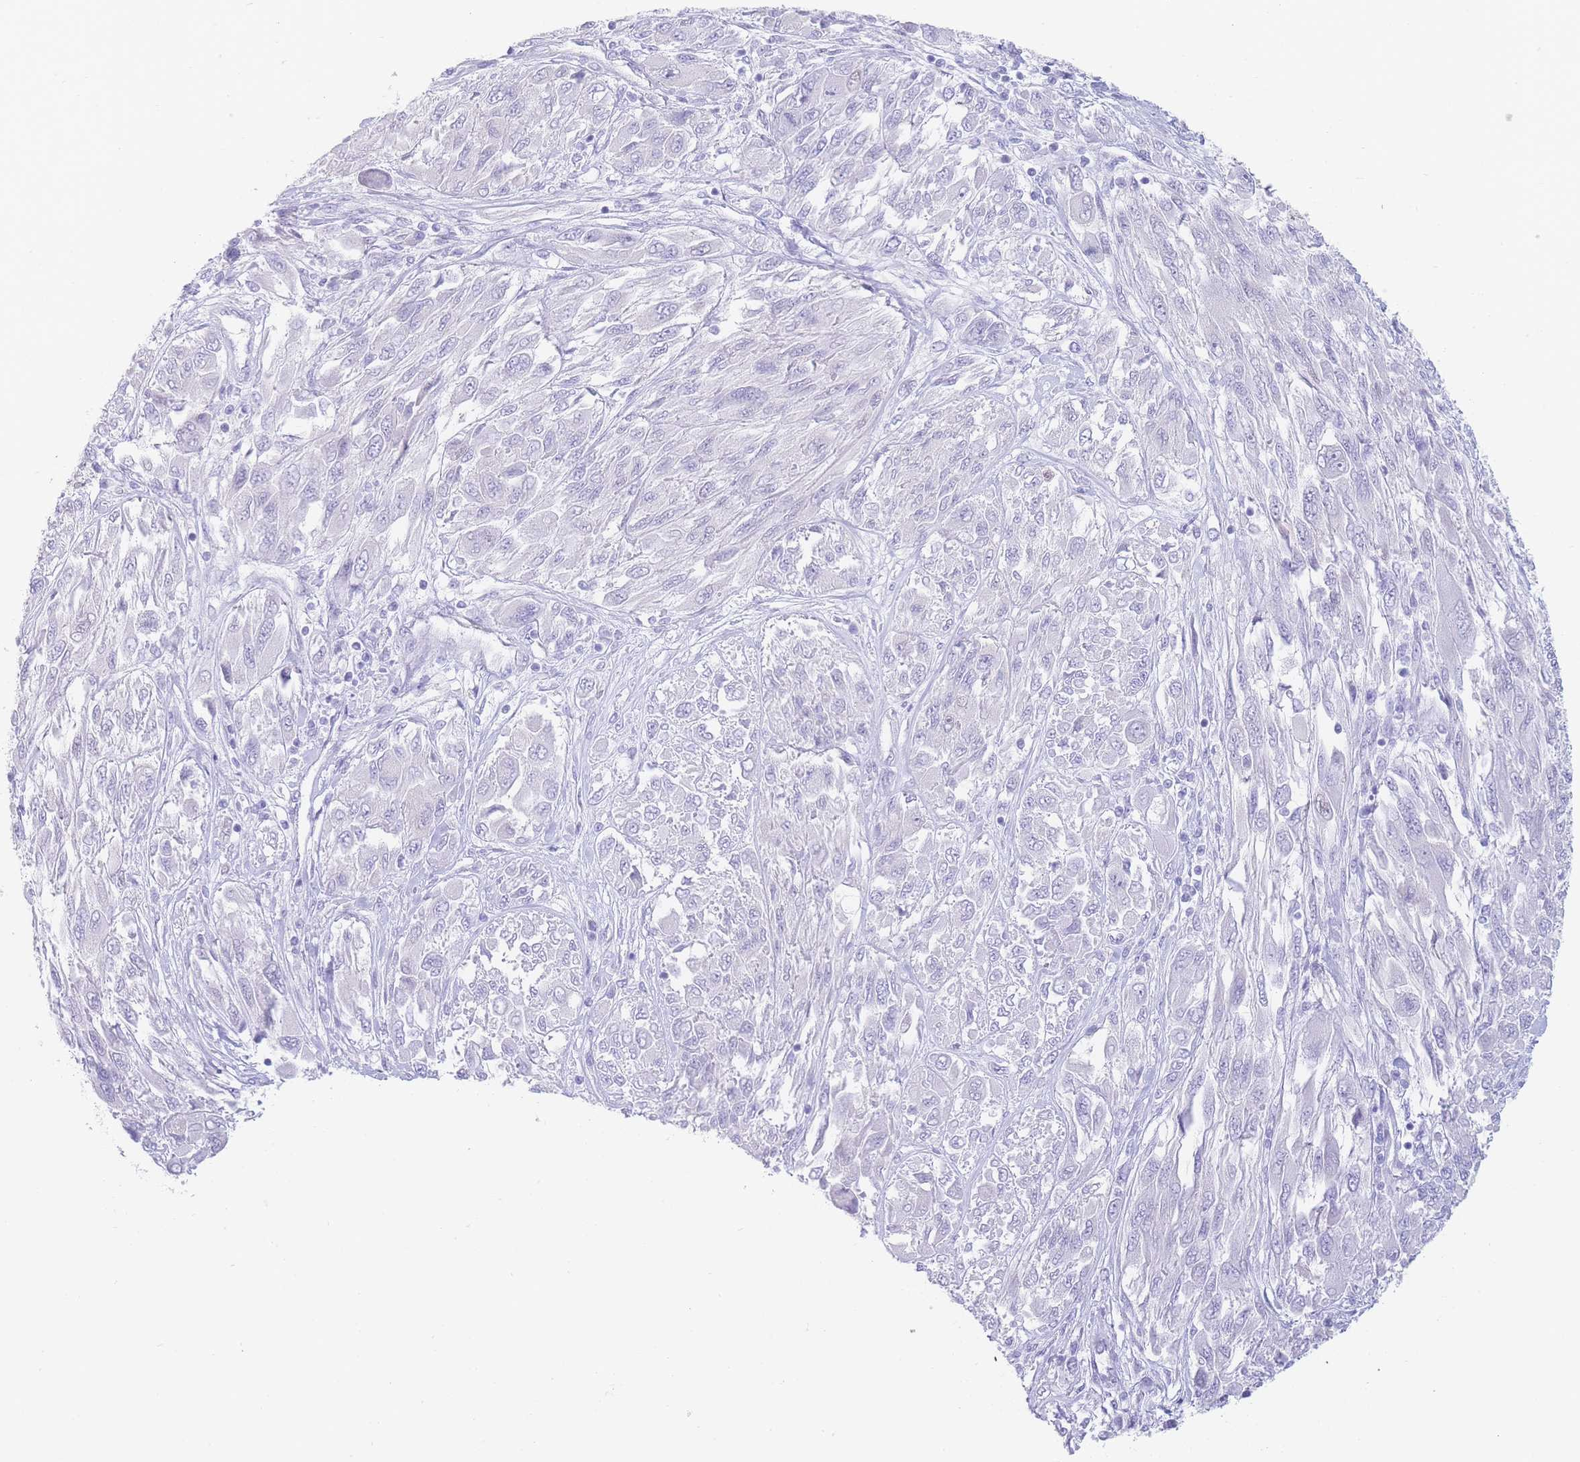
{"staining": {"intensity": "negative", "quantity": "none", "location": "none"}, "tissue": "melanoma", "cell_type": "Tumor cells", "image_type": "cancer", "snomed": [{"axis": "morphology", "description": "Malignant melanoma, NOS"}, {"axis": "topography", "description": "Skin"}], "caption": "Immunohistochemical staining of human malignant melanoma exhibits no significant staining in tumor cells.", "gene": "PSMB5", "patient": {"sex": "female", "age": 91}}